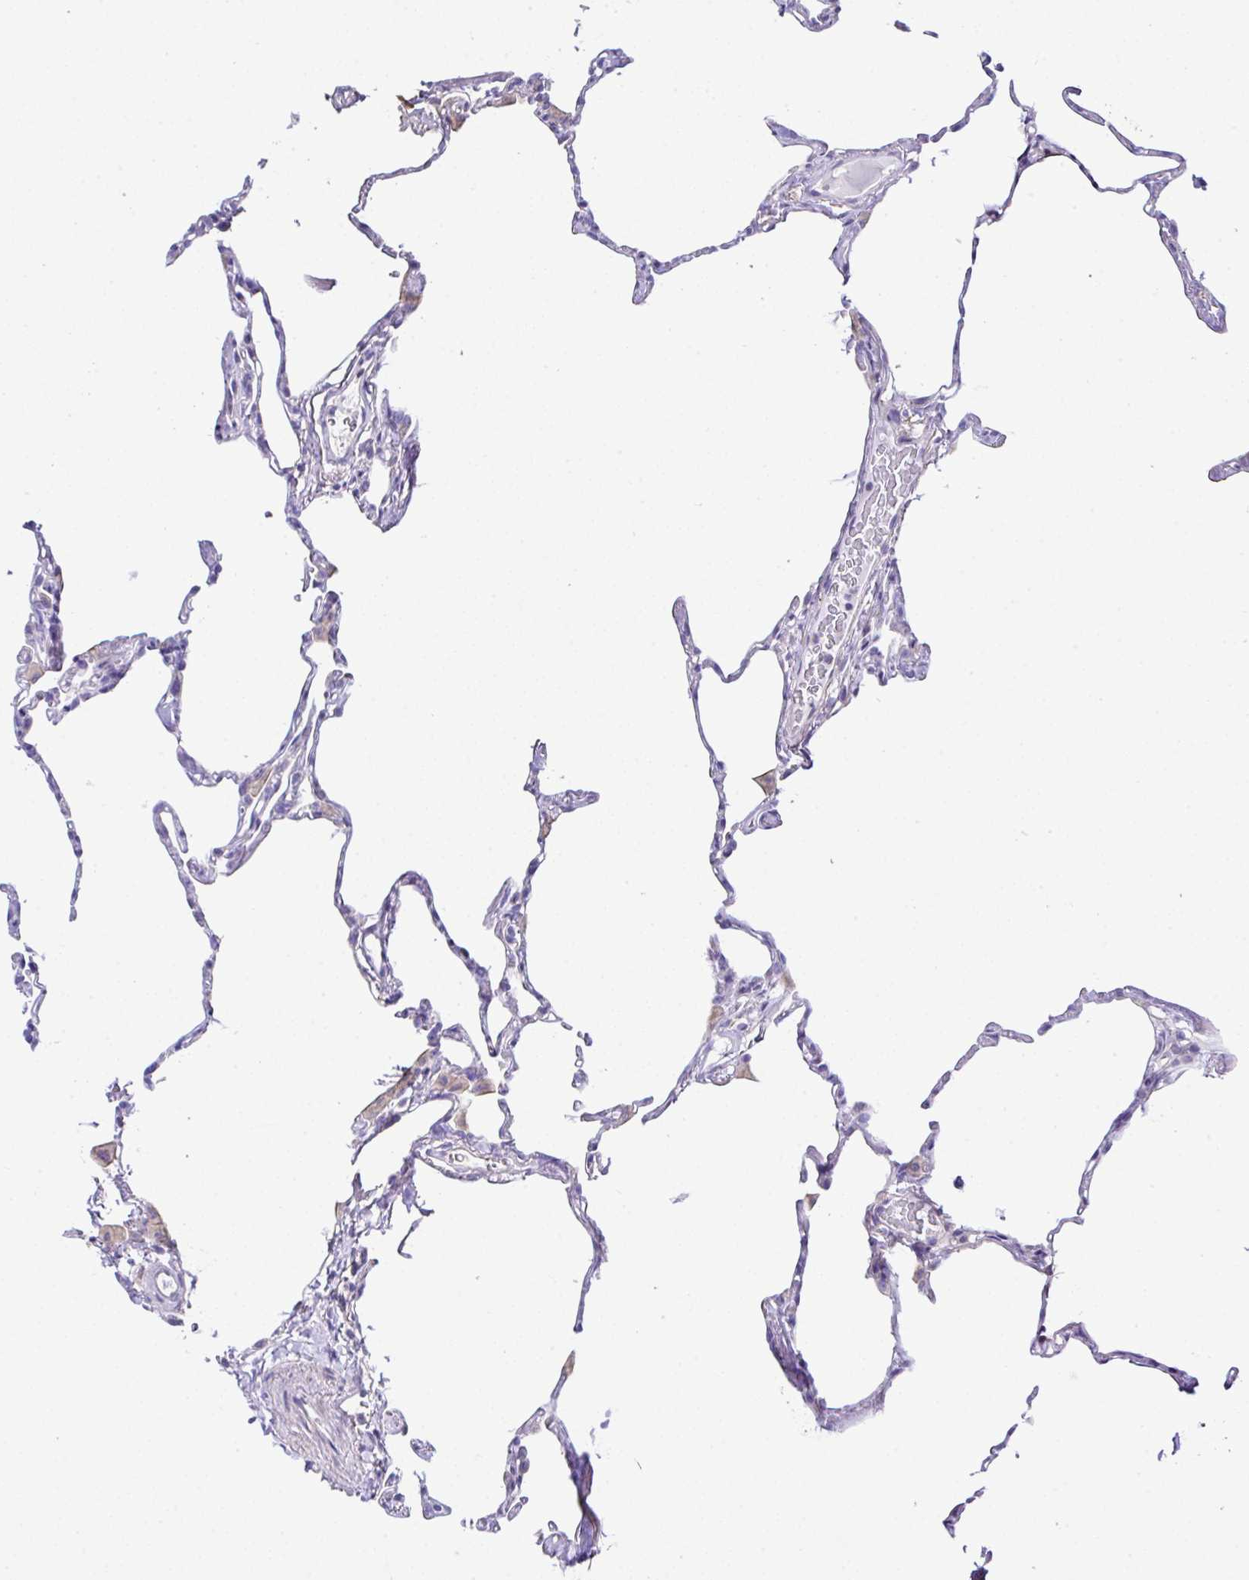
{"staining": {"intensity": "weak", "quantity": "<25%", "location": "cytoplasmic/membranous"}, "tissue": "lung", "cell_type": "Alveolar cells", "image_type": "normal", "snomed": [{"axis": "morphology", "description": "Normal tissue, NOS"}, {"axis": "topography", "description": "Lung"}], "caption": "Immunohistochemical staining of normal human lung demonstrates no significant expression in alveolar cells. (Immunohistochemistry, brightfield microscopy, high magnification).", "gene": "OR4P4", "patient": {"sex": "male", "age": 65}}